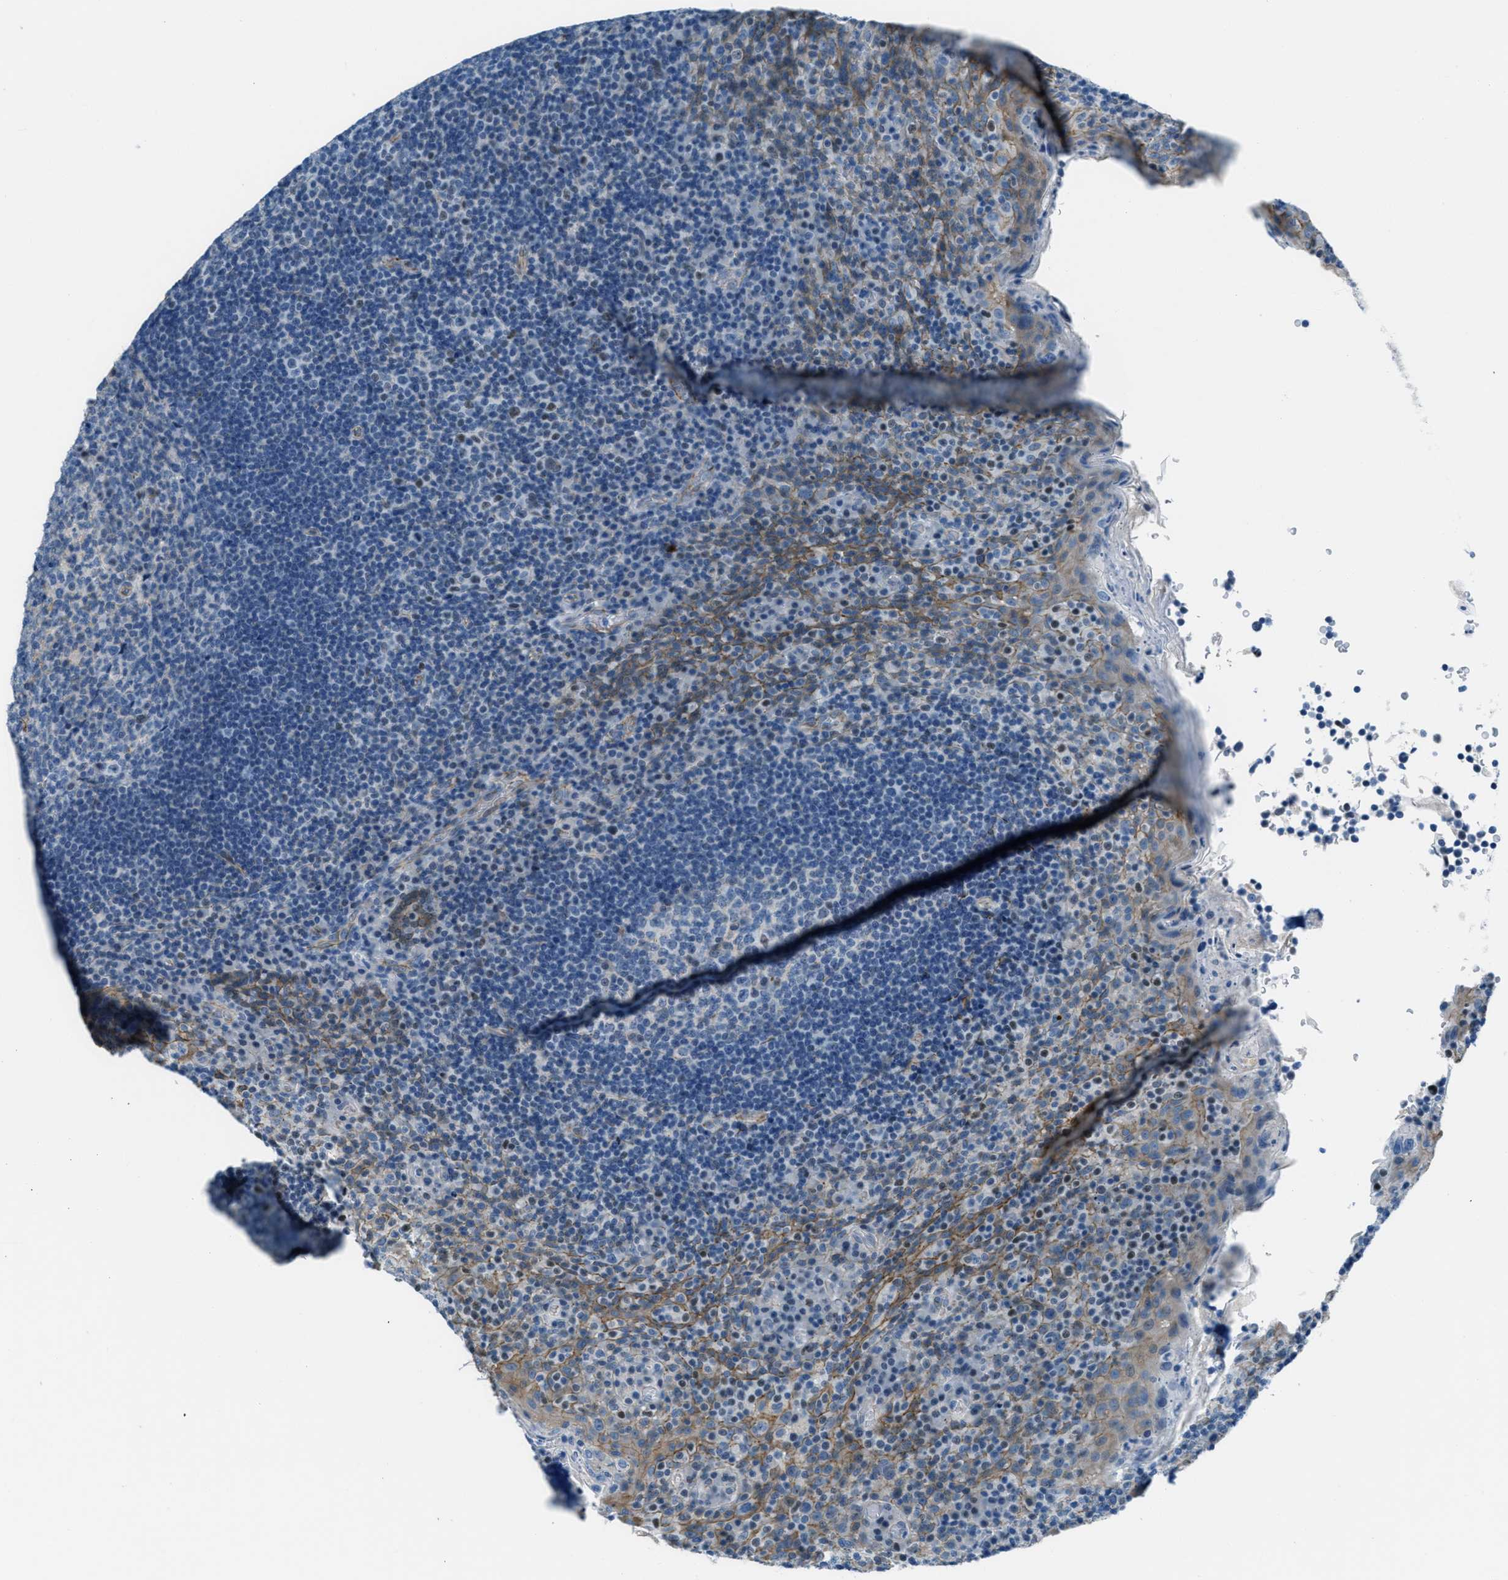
{"staining": {"intensity": "negative", "quantity": "none", "location": "none"}, "tissue": "tonsil", "cell_type": "Germinal center cells", "image_type": "normal", "snomed": [{"axis": "morphology", "description": "Normal tissue, NOS"}, {"axis": "topography", "description": "Tonsil"}], "caption": "This is an immunohistochemistry photomicrograph of unremarkable human tonsil. There is no expression in germinal center cells.", "gene": "FBN1", "patient": {"sex": "male", "age": 17}}